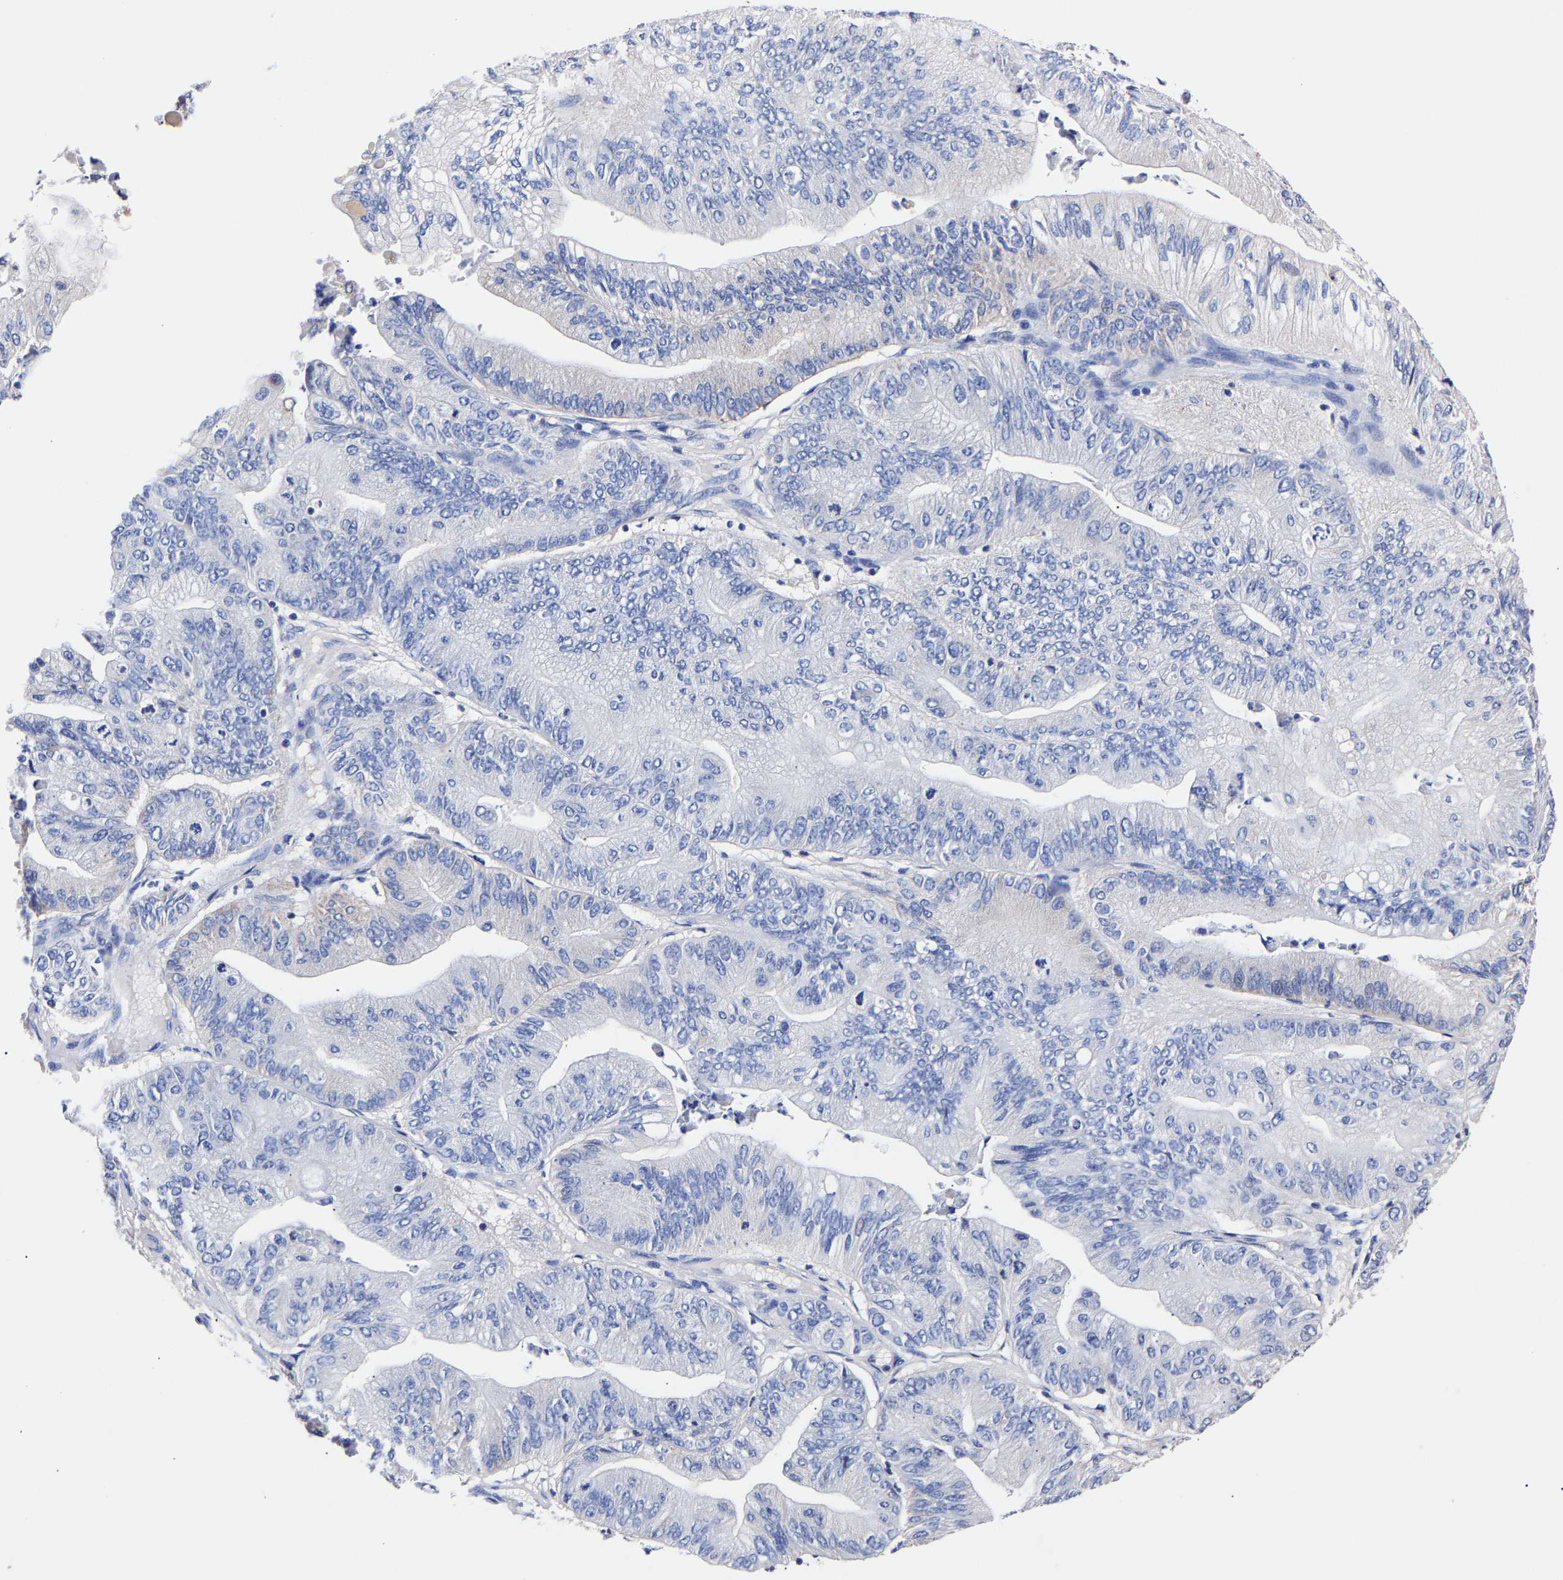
{"staining": {"intensity": "negative", "quantity": "none", "location": "none"}, "tissue": "ovarian cancer", "cell_type": "Tumor cells", "image_type": "cancer", "snomed": [{"axis": "morphology", "description": "Cystadenocarcinoma, mucinous, NOS"}, {"axis": "topography", "description": "Ovary"}], "caption": "Mucinous cystadenocarcinoma (ovarian) was stained to show a protein in brown. There is no significant staining in tumor cells.", "gene": "SEM1", "patient": {"sex": "female", "age": 61}}